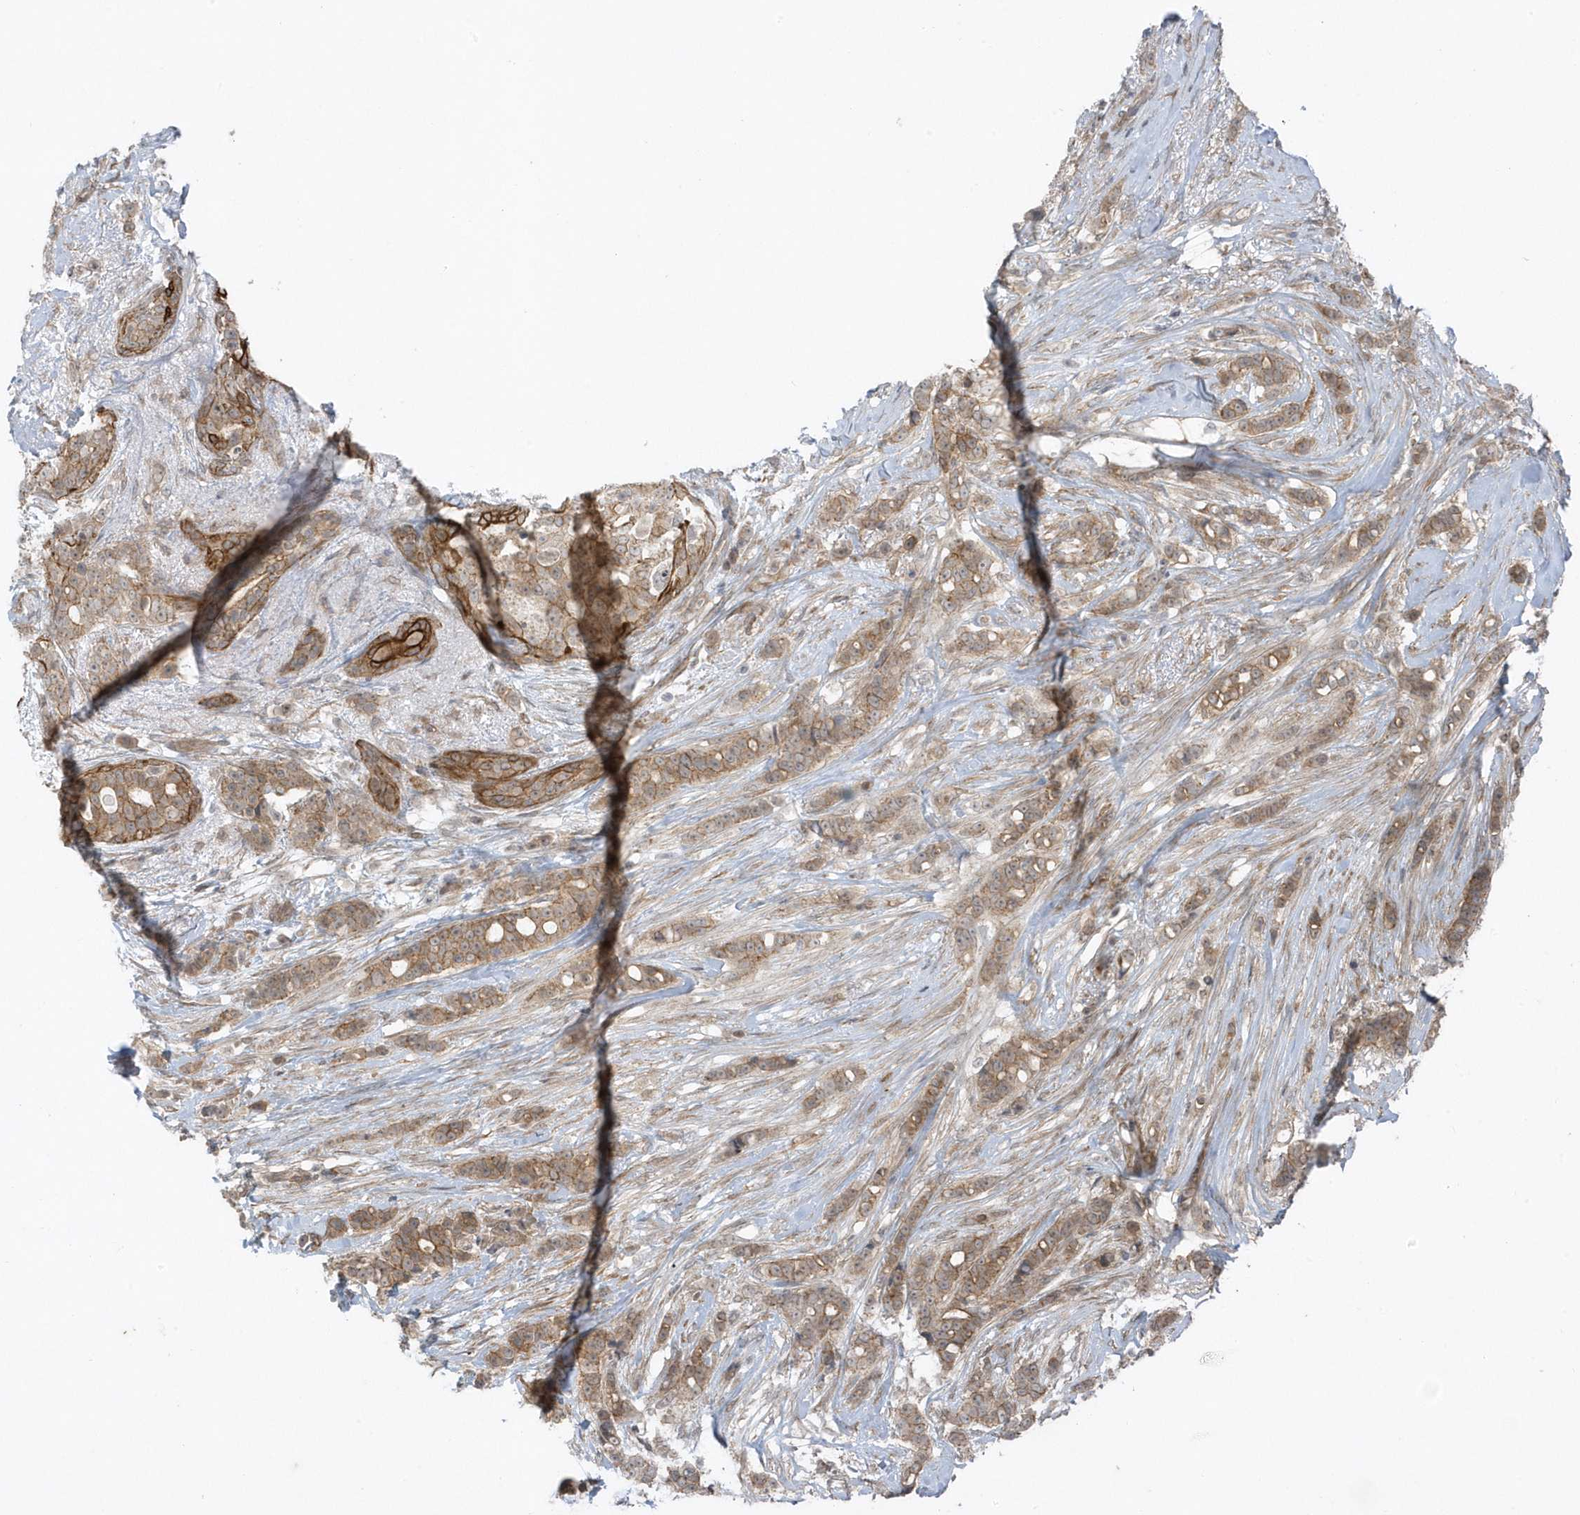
{"staining": {"intensity": "weak", "quantity": ">75%", "location": "cytoplasmic/membranous"}, "tissue": "breast cancer", "cell_type": "Tumor cells", "image_type": "cancer", "snomed": [{"axis": "morphology", "description": "Lobular carcinoma"}, {"axis": "topography", "description": "Breast"}], "caption": "Immunohistochemistry image of neoplastic tissue: breast cancer (lobular carcinoma) stained using immunohistochemistry shows low levels of weak protein expression localized specifically in the cytoplasmic/membranous of tumor cells, appearing as a cytoplasmic/membranous brown color.", "gene": "PARD3B", "patient": {"sex": "female", "age": 51}}